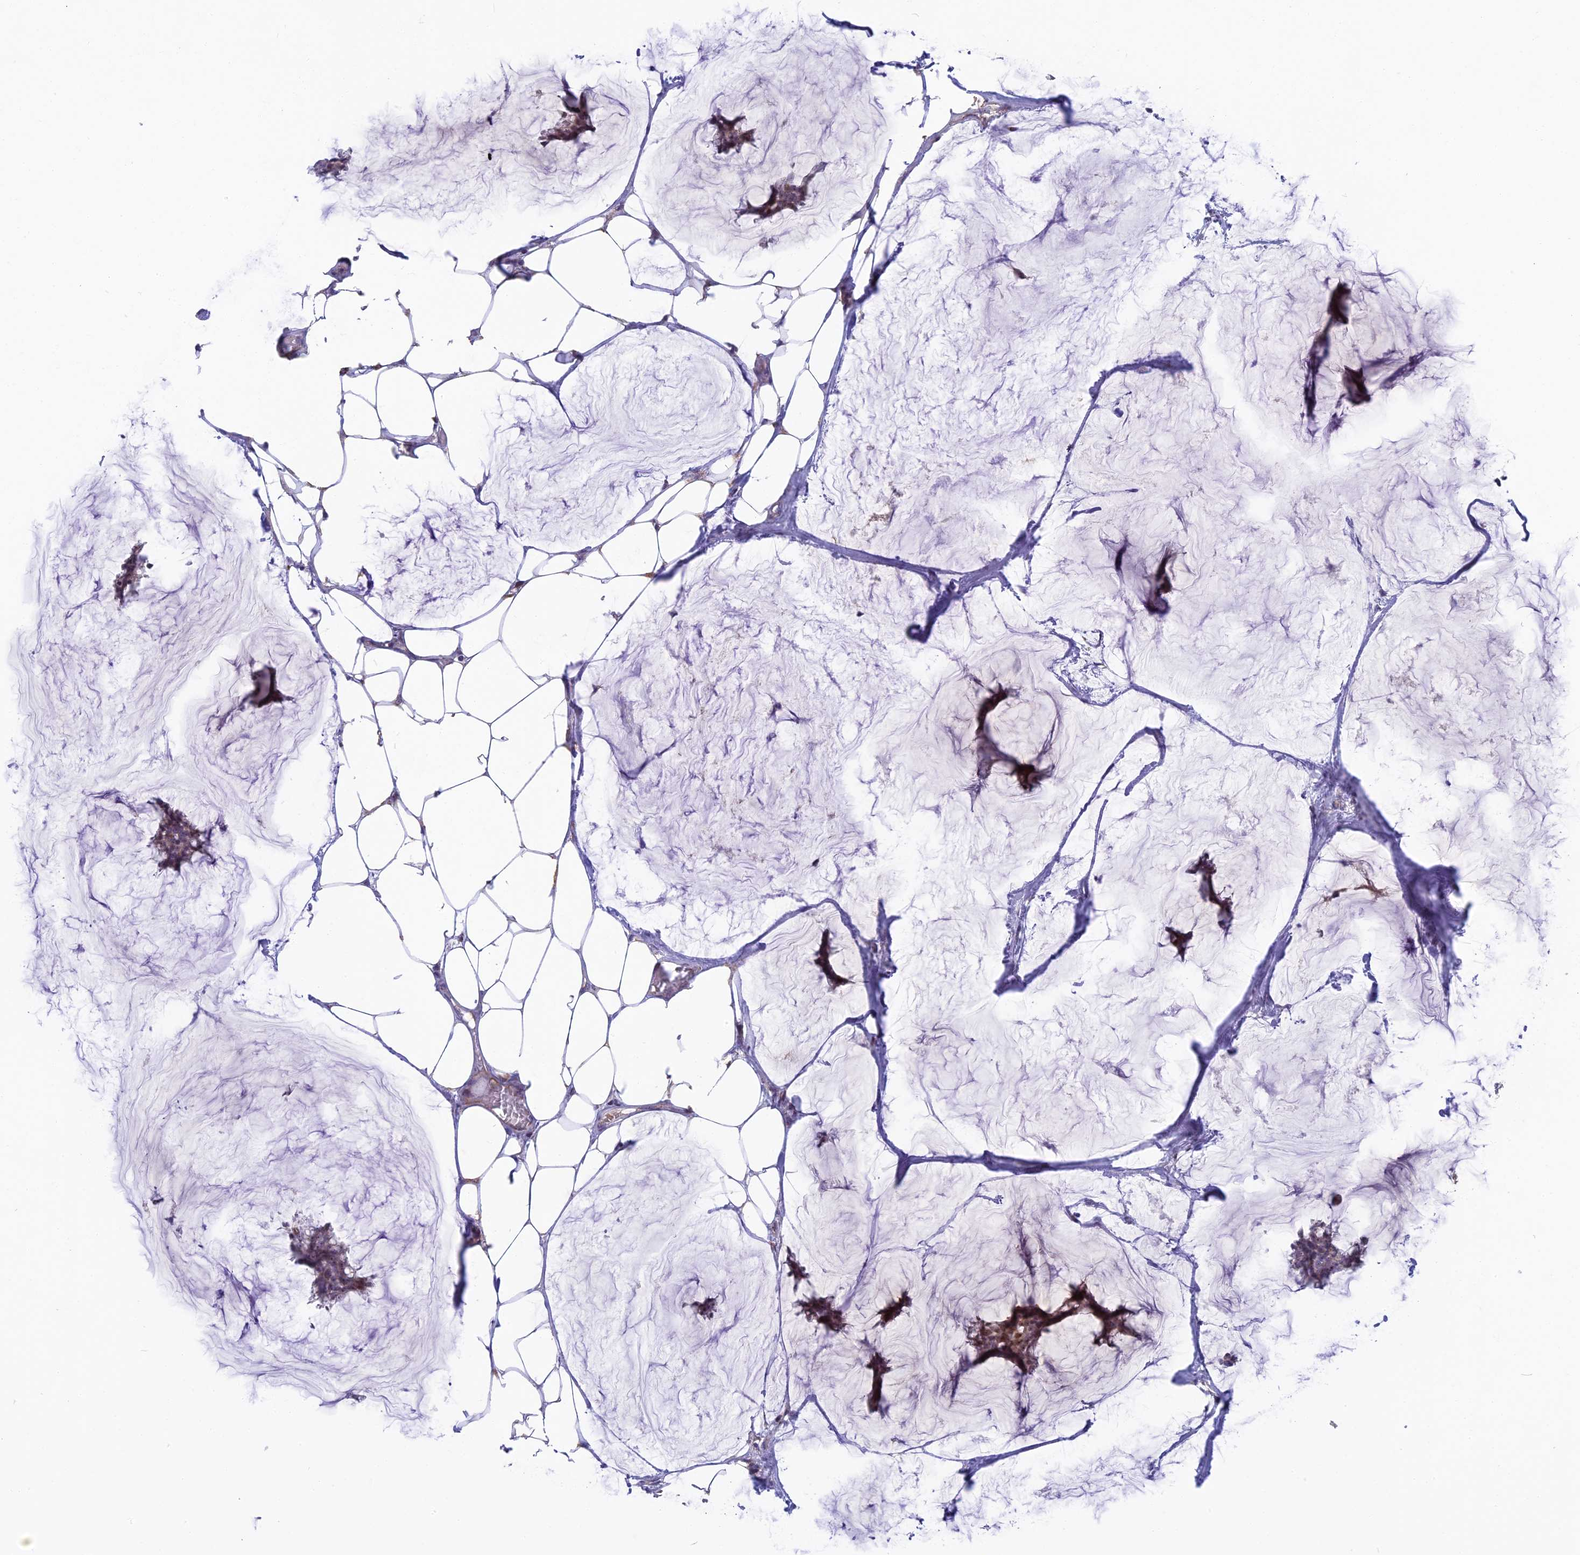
{"staining": {"intensity": "weak", "quantity": ">75%", "location": "cytoplasmic/membranous,nuclear"}, "tissue": "breast cancer", "cell_type": "Tumor cells", "image_type": "cancer", "snomed": [{"axis": "morphology", "description": "Duct carcinoma"}, {"axis": "topography", "description": "Breast"}], "caption": "Immunohistochemical staining of infiltrating ductal carcinoma (breast) shows weak cytoplasmic/membranous and nuclear protein positivity in approximately >75% of tumor cells.", "gene": "DTWD1", "patient": {"sex": "female", "age": 93}}